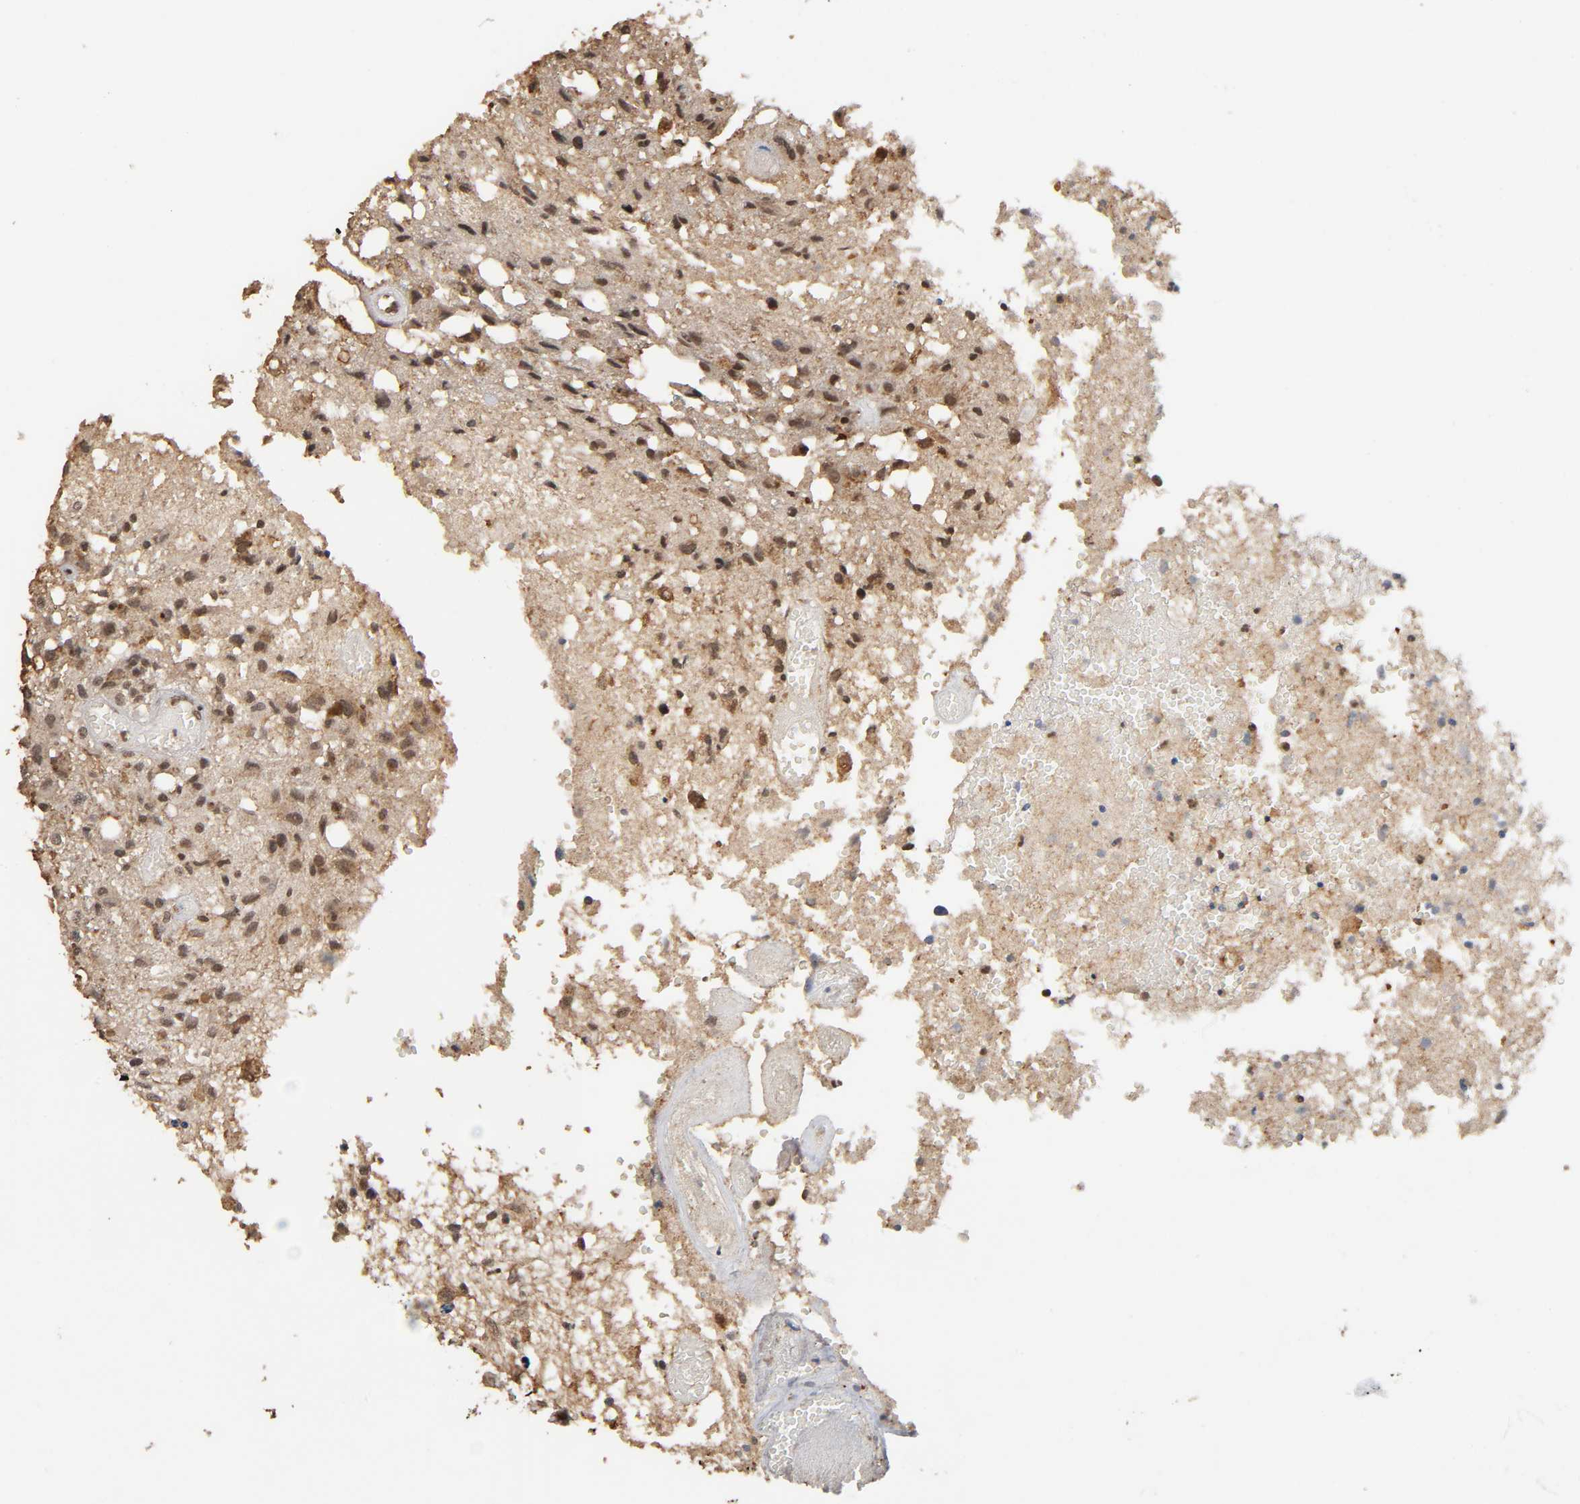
{"staining": {"intensity": "strong", "quantity": "25%-75%", "location": "nuclear"}, "tissue": "glioma", "cell_type": "Tumor cells", "image_type": "cancer", "snomed": [{"axis": "morphology", "description": "Glioma, malignant, High grade"}, {"axis": "topography", "description": "Cerebral cortex"}], "caption": "Protein expression analysis of human malignant glioma (high-grade) reveals strong nuclear positivity in about 25%-75% of tumor cells.", "gene": "ZNF384", "patient": {"sex": "male", "age": 76}}